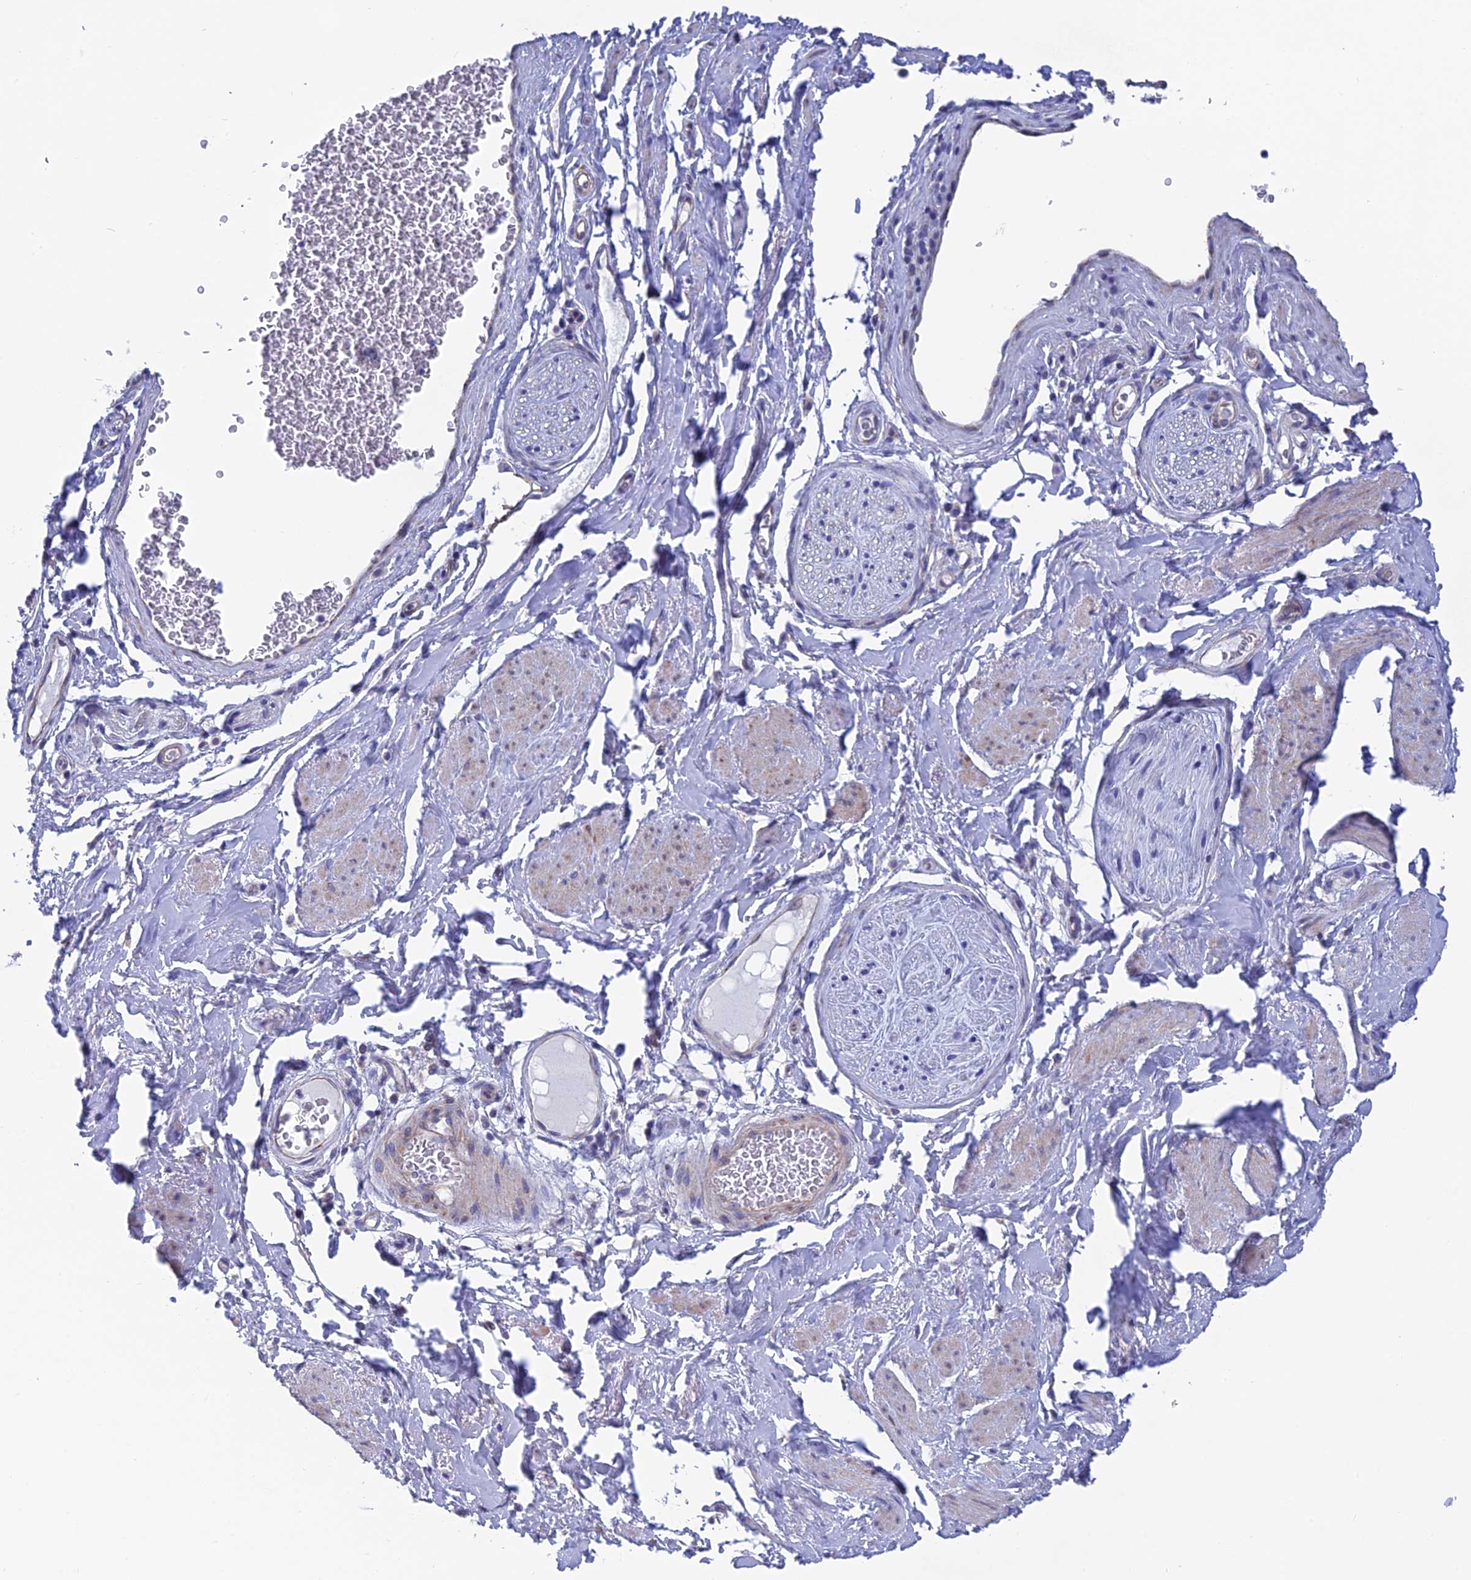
{"staining": {"intensity": "negative", "quantity": "none", "location": "none"}, "tissue": "adipose tissue", "cell_type": "Adipocytes", "image_type": "normal", "snomed": [{"axis": "morphology", "description": "Normal tissue, NOS"}, {"axis": "morphology", "description": "Adenocarcinoma, NOS"}, {"axis": "topography", "description": "Rectum"}, {"axis": "topography", "description": "Vagina"}, {"axis": "topography", "description": "Peripheral nerve tissue"}], "caption": "Unremarkable adipose tissue was stained to show a protein in brown. There is no significant staining in adipocytes.", "gene": "AK4P3", "patient": {"sex": "female", "age": 71}}